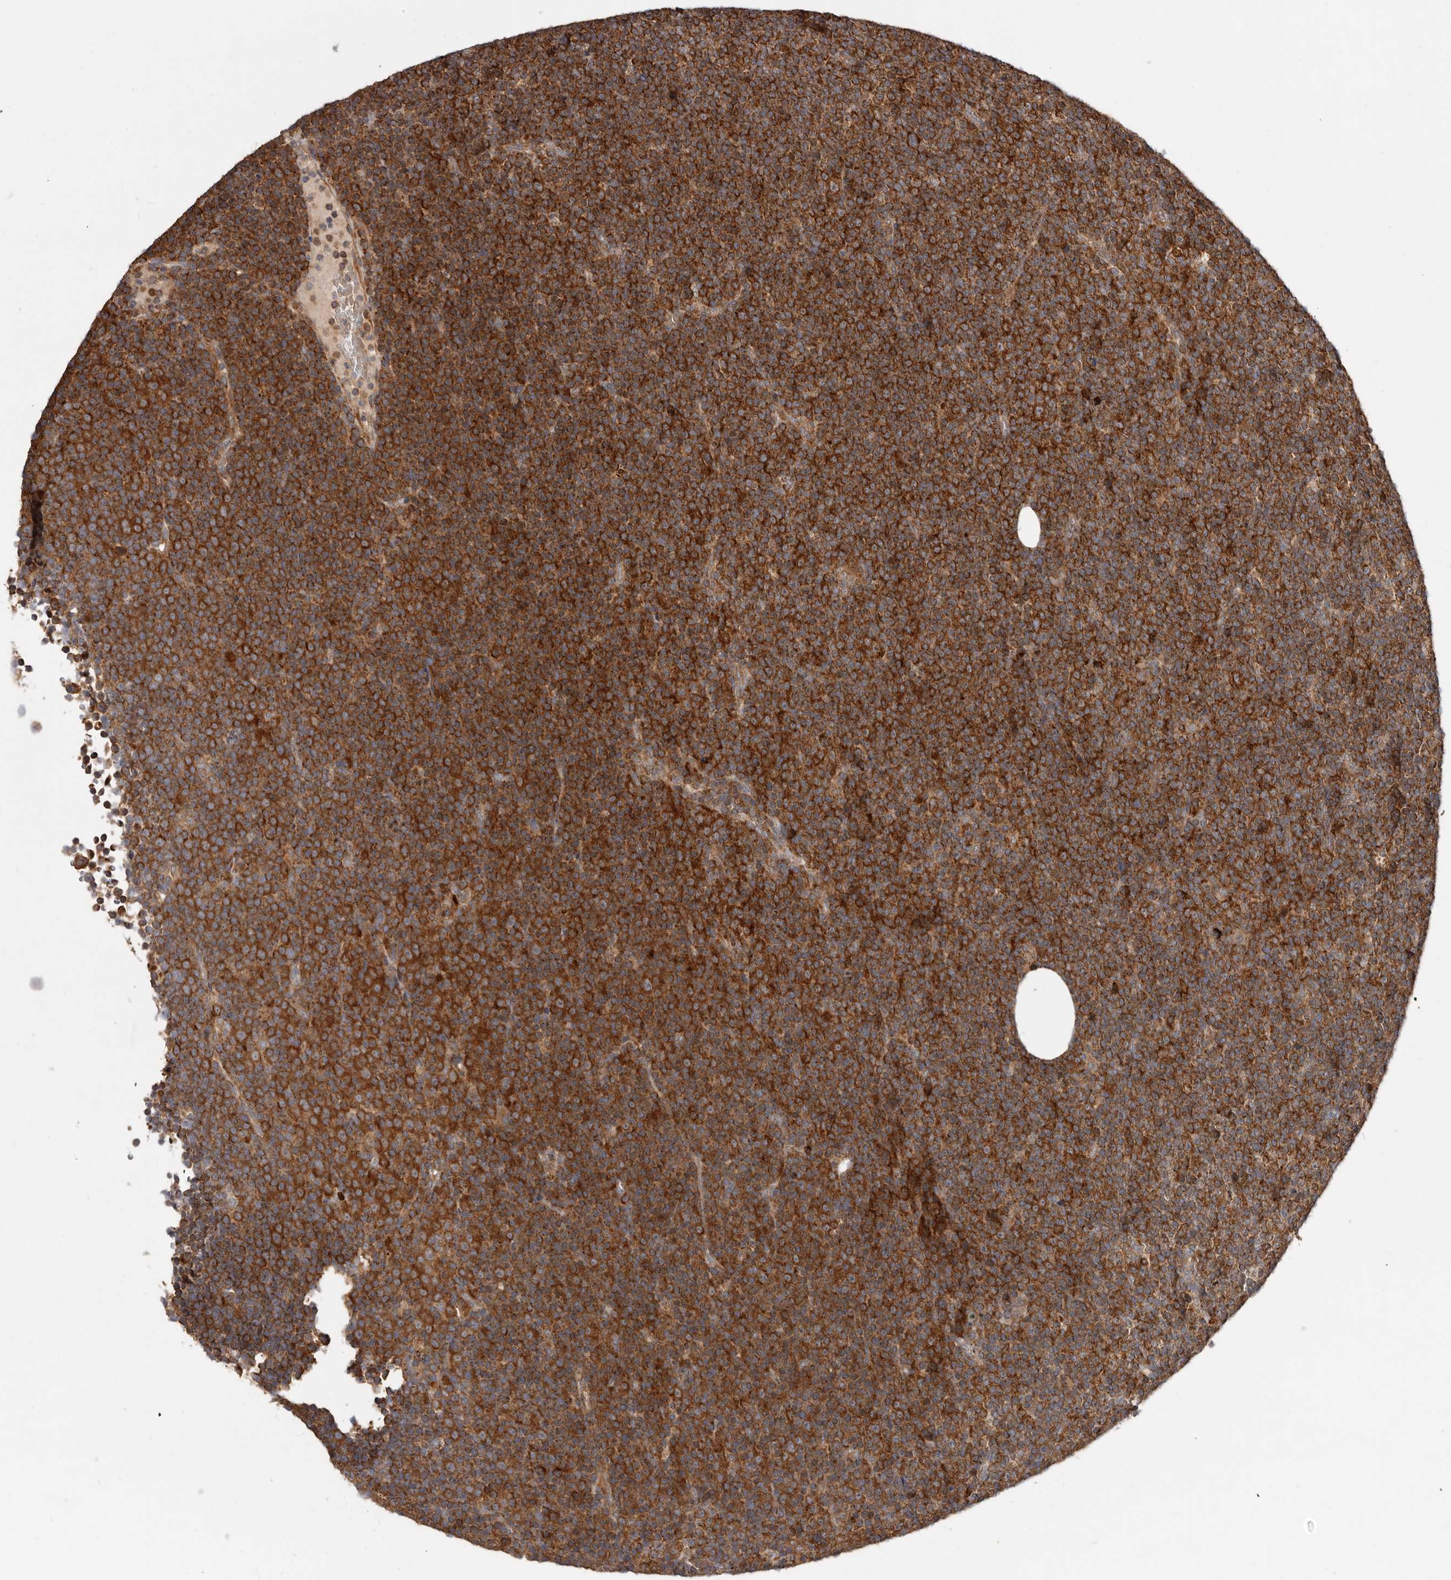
{"staining": {"intensity": "strong", "quantity": ">75%", "location": "cytoplasmic/membranous"}, "tissue": "lymphoma", "cell_type": "Tumor cells", "image_type": "cancer", "snomed": [{"axis": "morphology", "description": "Malignant lymphoma, non-Hodgkin's type, Low grade"}, {"axis": "topography", "description": "Lymph node"}], "caption": "IHC of human lymphoma displays high levels of strong cytoplasmic/membranous staining in approximately >75% of tumor cells.", "gene": "GOT1L1", "patient": {"sex": "female", "age": 67}}